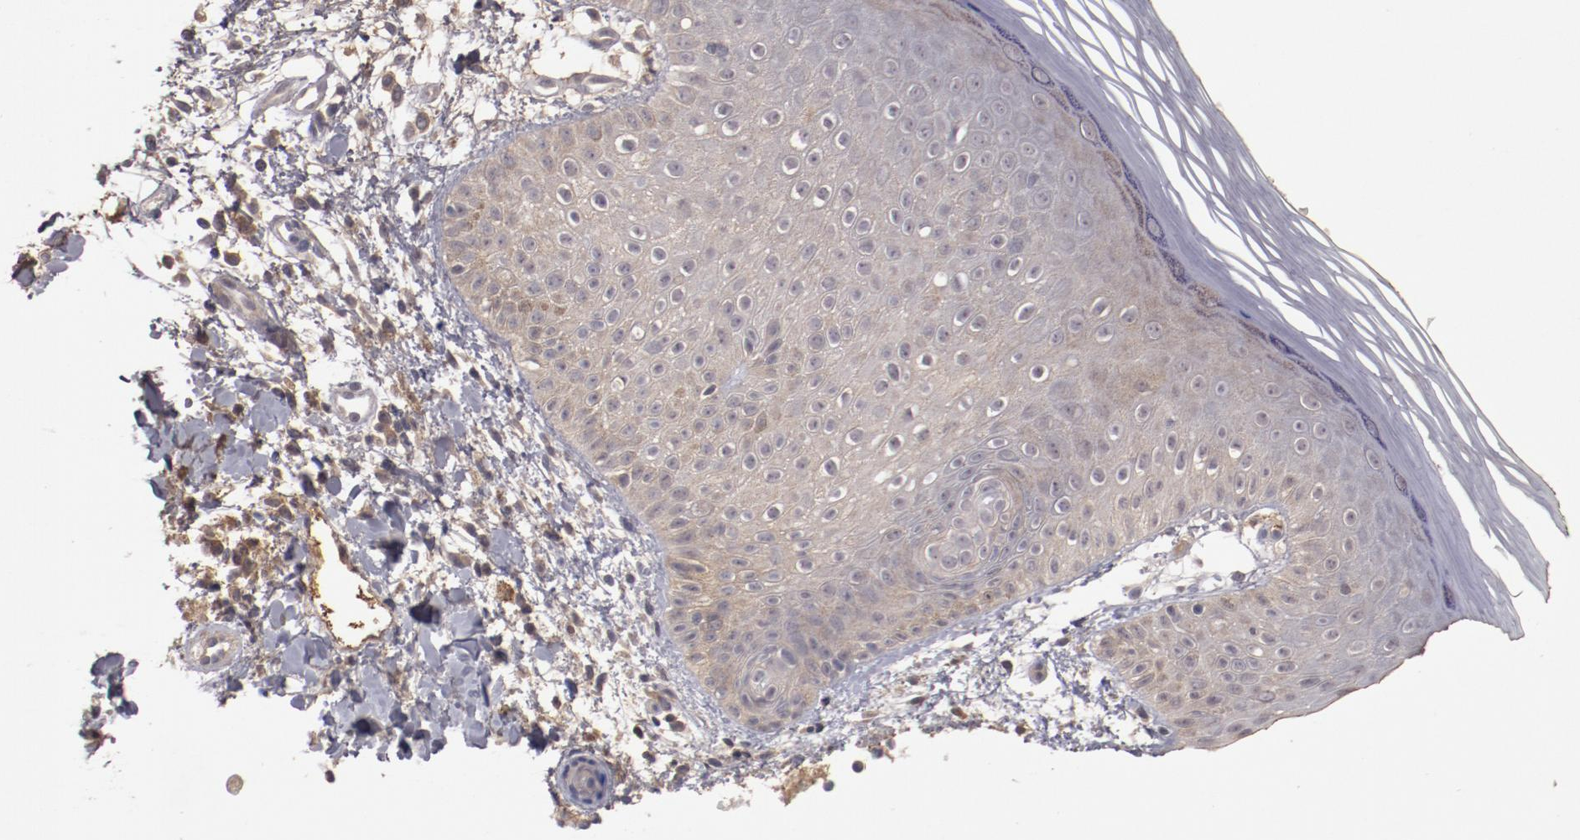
{"staining": {"intensity": "moderate", "quantity": "25%-75%", "location": "cytoplasmic/membranous"}, "tissue": "skin", "cell_type": "Epidermal cells", "image_type": "normal", "snomed": [{"axis": "morphology", "description": "Normal tissue, NOS"}, {"axis": "morphology", "description": "Inflammation, NOS"}, {"axis": "topography", "description": "Soft tissue"}, {"axis": "topography", "description": "Anal"}], "caption": "About 25%-75% of epidermal cells in unremarkable skin reveal moderate cytoplasmic/membranous protein positivity as visualized by brown immunohistochemical staining.", "gene": "CP", "patient": {"sex": "female", "age": 15}}